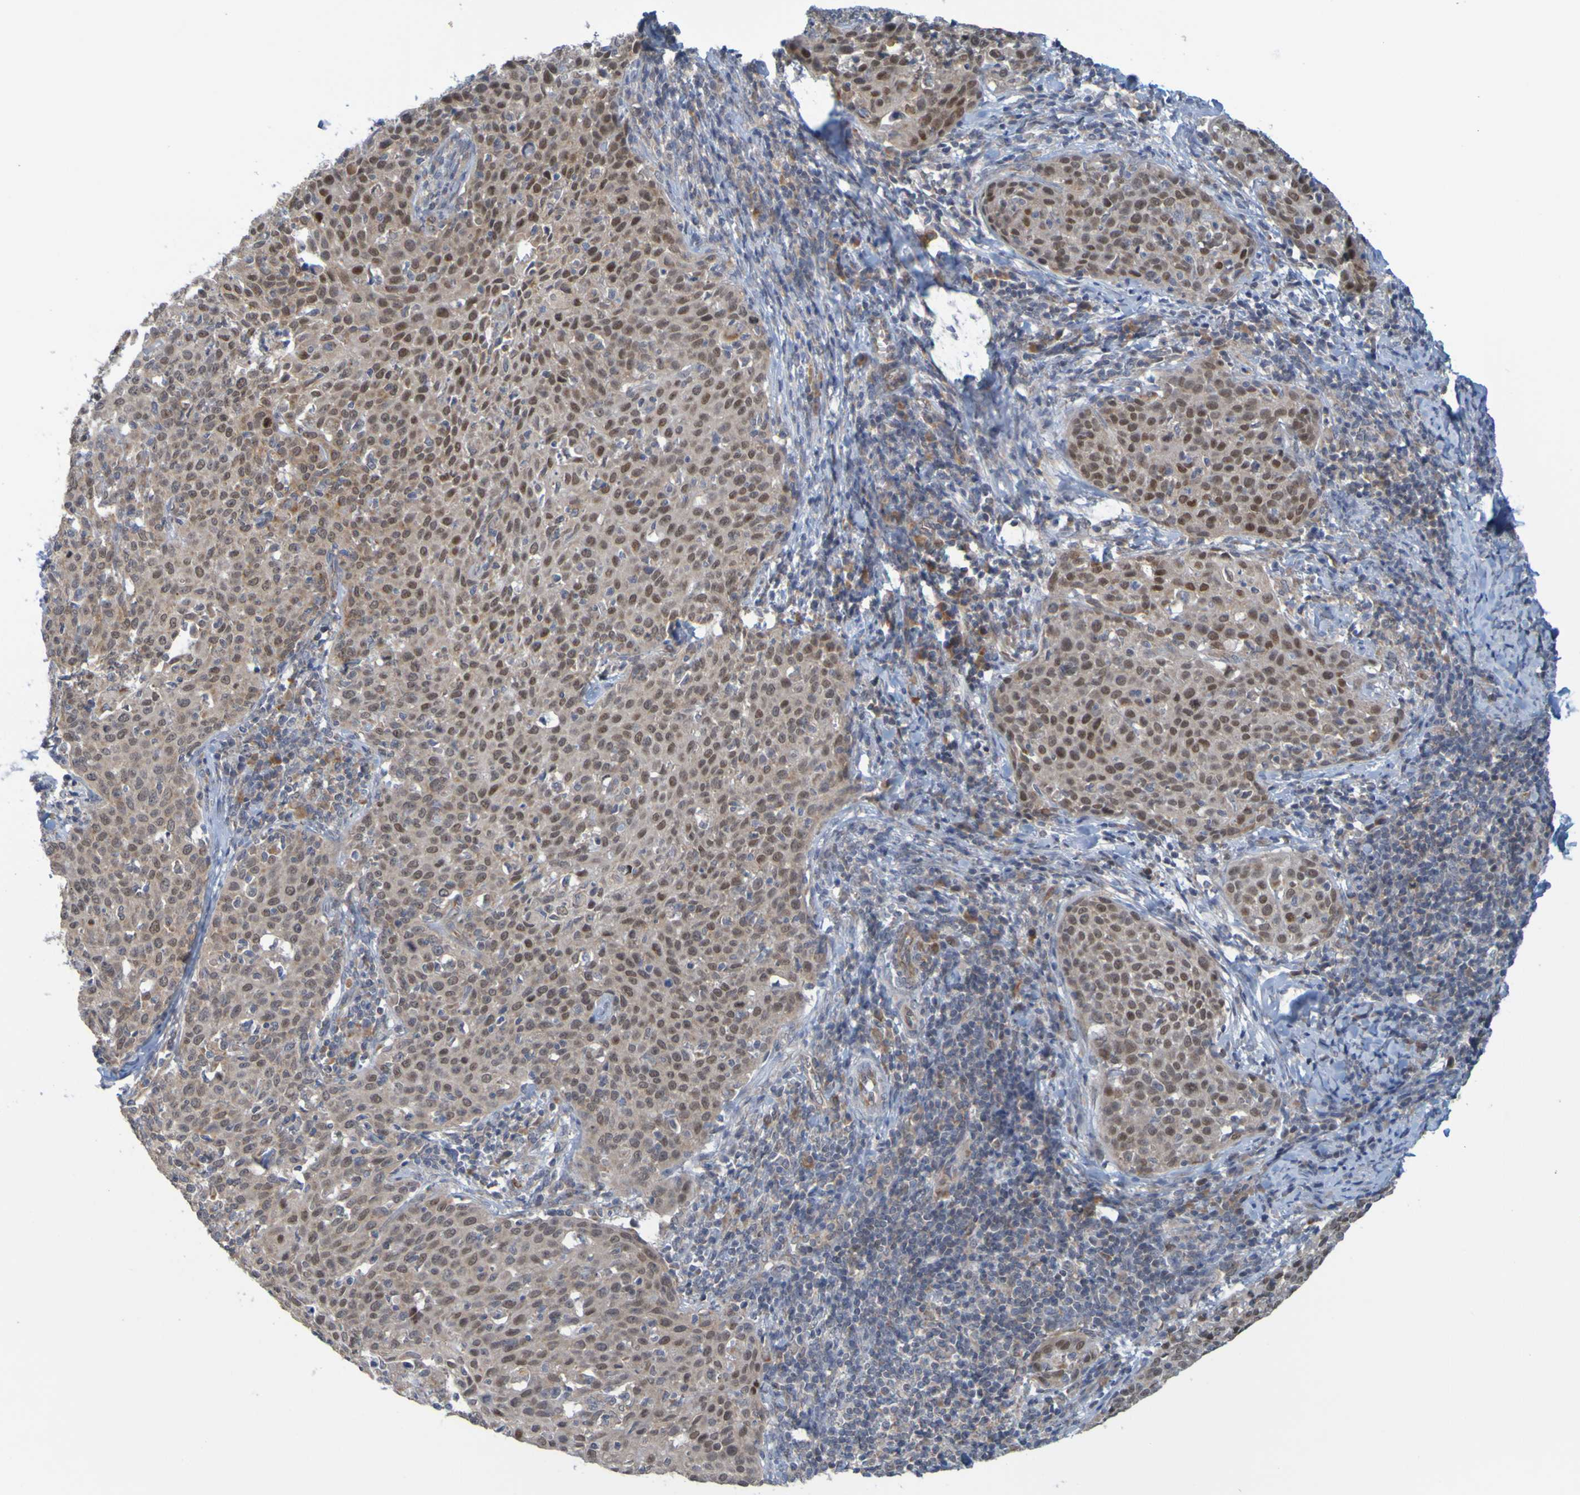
{"staining": {"intensity": "moderate", "quantity": "25%-75%", "location": "cytoplasmic/membranous,nuclear"}, "tissue": "cervical cancer", "cell_type": "Tumor cells", "image_type": "cancer", "snomed": [{"axis": "morphology", "description": "Squamous cell carcinoma, NOS"}, {"axis": "topography", "description": "Cervix"}], "caption": "A medium amount of moderate cytoplasmic/membranous and nuclear expression is seen in approximately 25%-75% of tumor cells in cervical cancer (squamous cell carcinoma) tissue. (IHC, brightfield microscopy, high magnification).", "gene": "MOGS", "patient": {"sex": "female", "age": 38}}